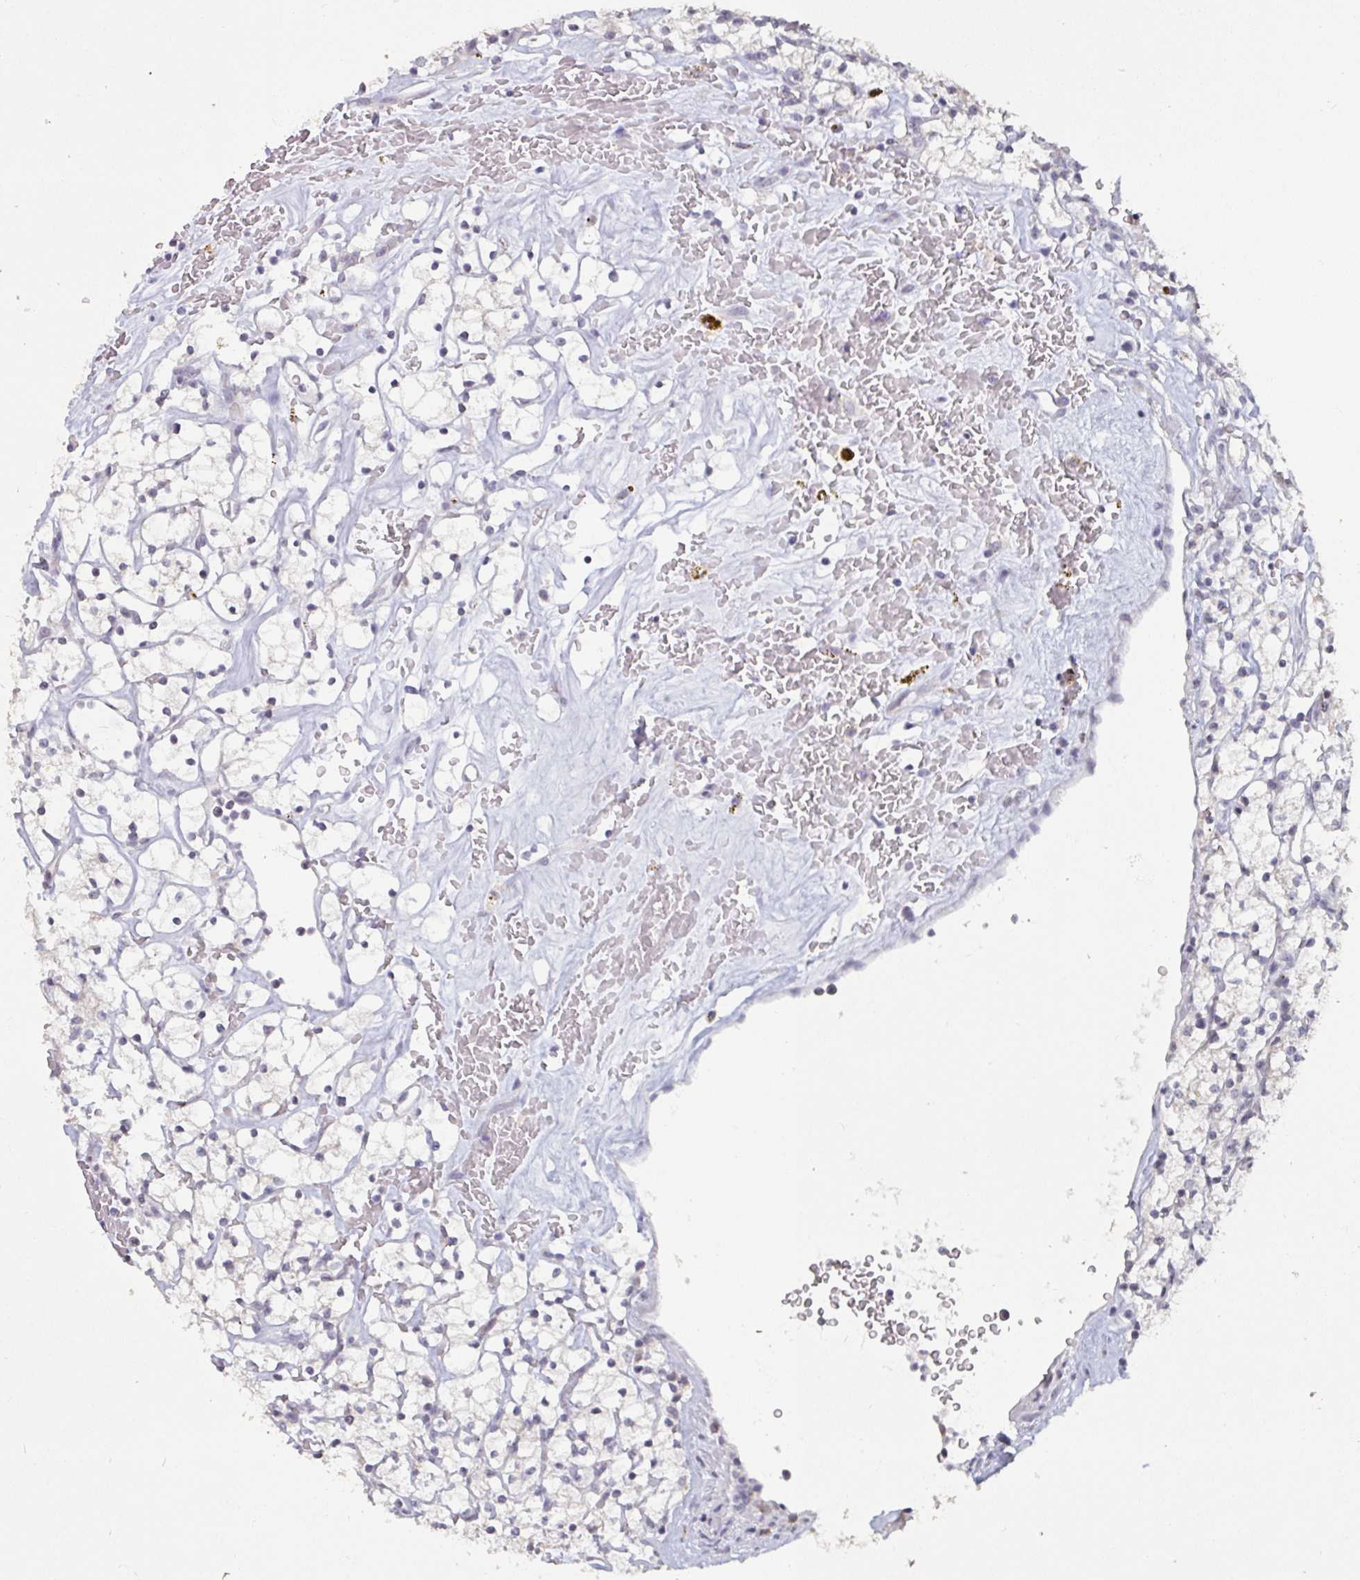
{"staining": {"intensity": "negative", "quantity": "none", "location": "none"}, "tissue": "renal cancer", "cell_type": "Tumor cells", "image_type": "cancer", "snomed": [{"axis": "morphology", "description": "Adenocarcinoma, NOS"}, {"axis": "topography", "description": "Kidney"}], "caption": "This is an IHC micrograph of renal adenocarcinoma. There is no positivity in tumor cells.", "gene": "TBC1D4", "patient": {"sex": "female", "age": 64}}